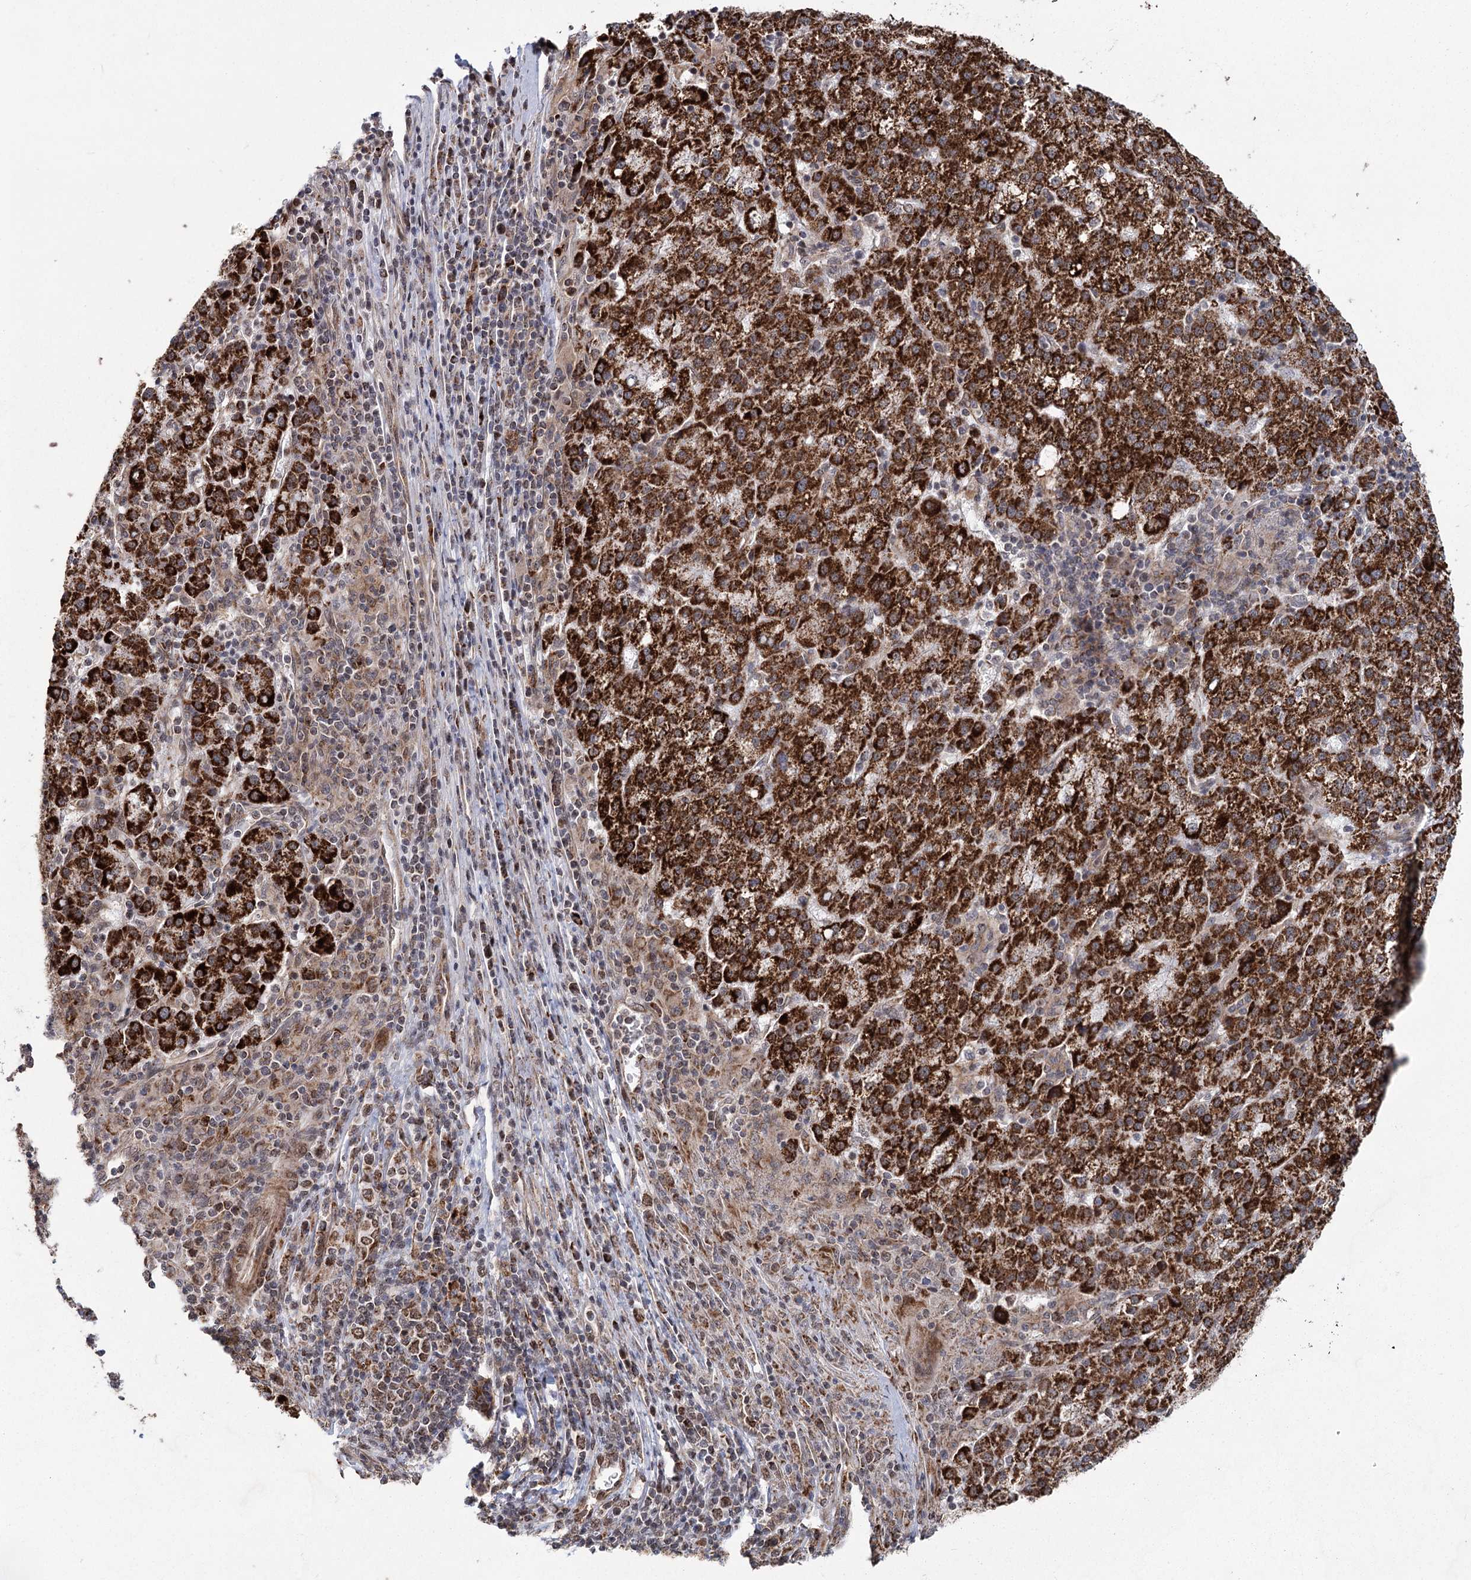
{"staining": {"intensity": "strong", "quantity": ">75%", "location": "cytoplasmic/membranous"}, "tissue": "liver cancer", "cell_type": "Tumor cells", "image_type": "cancer", "snomed": [{"axis": "morphology", "description": "Carcinoma, Hepatocellular, NOS"}, {"axis": "topography", "description": "Liver"}], "caption": "Tumor cells show high levels of strong cytoplasmic/membranous positivity in approximately >75% of cells in human liver cancer (hepatocellular carcinoma). The staining is performed using DAB brown chromogen to label protein expression. The nuclei are counter-stained blue using hematoxylin.", "gene": "ZCCHC24", "patient": {"sex": "female", "age": 58}}